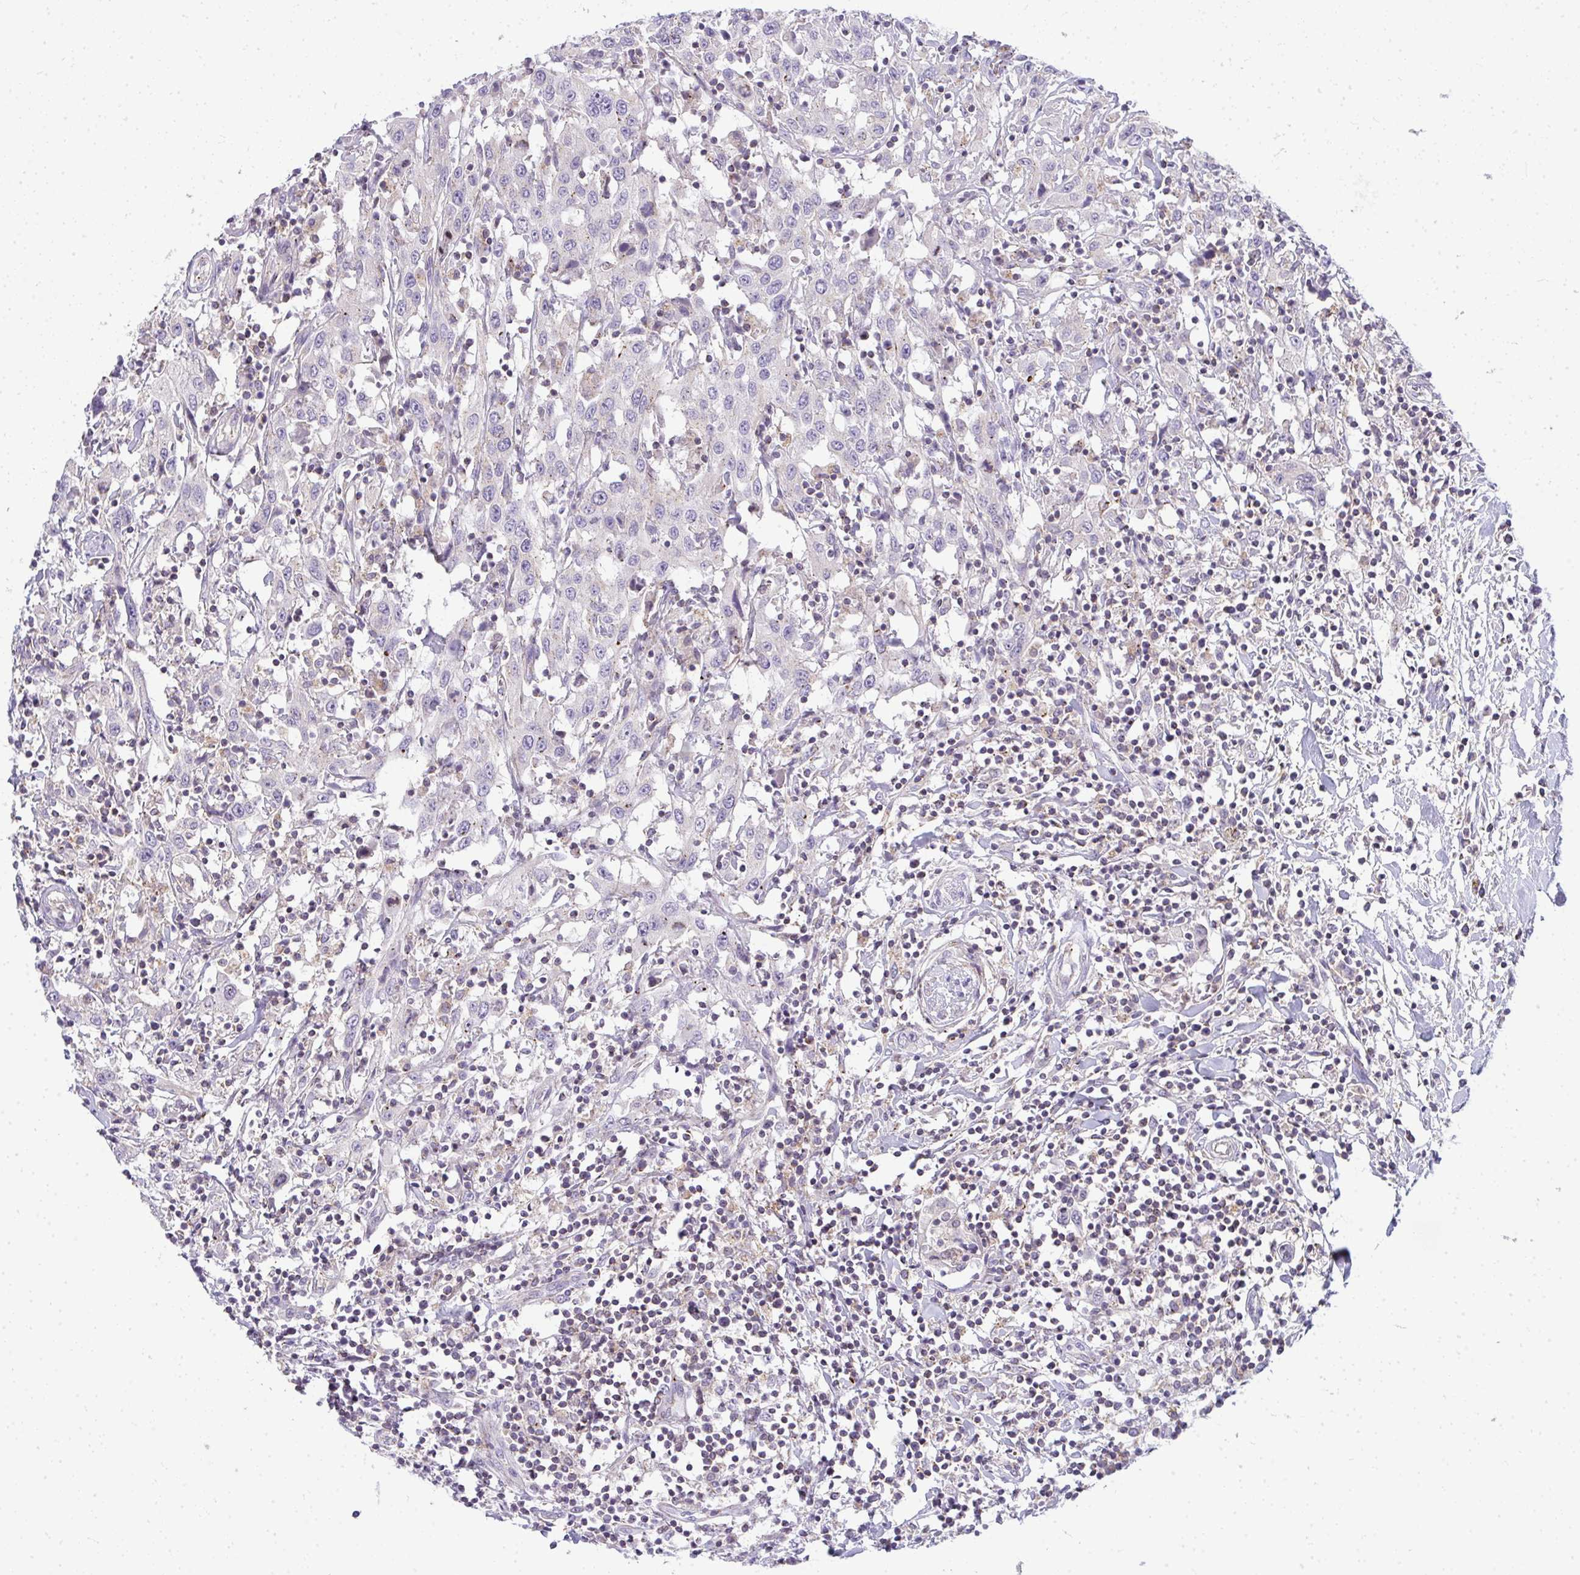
{"staining": {"intensity": "negative", "quantity": "none", "location": "none"}, "tissue": "urothelial cancer", "cell_type": "Tumor cells", "image_type": "cancer", "snomed": [{"axis": "morphology", "description": "Urothelial carcinoma, High grade"}, {"axis": "topography", "description": "Urinary bladder"}], "caption": "Immunohistochemistry histopathology image of urothelial carcinoma (high-grade) stained for a protein (brown), which reveals no expression in tumor cells.", "gene": "VPS4B", "patient": {"sex": "male", "age": 61}}